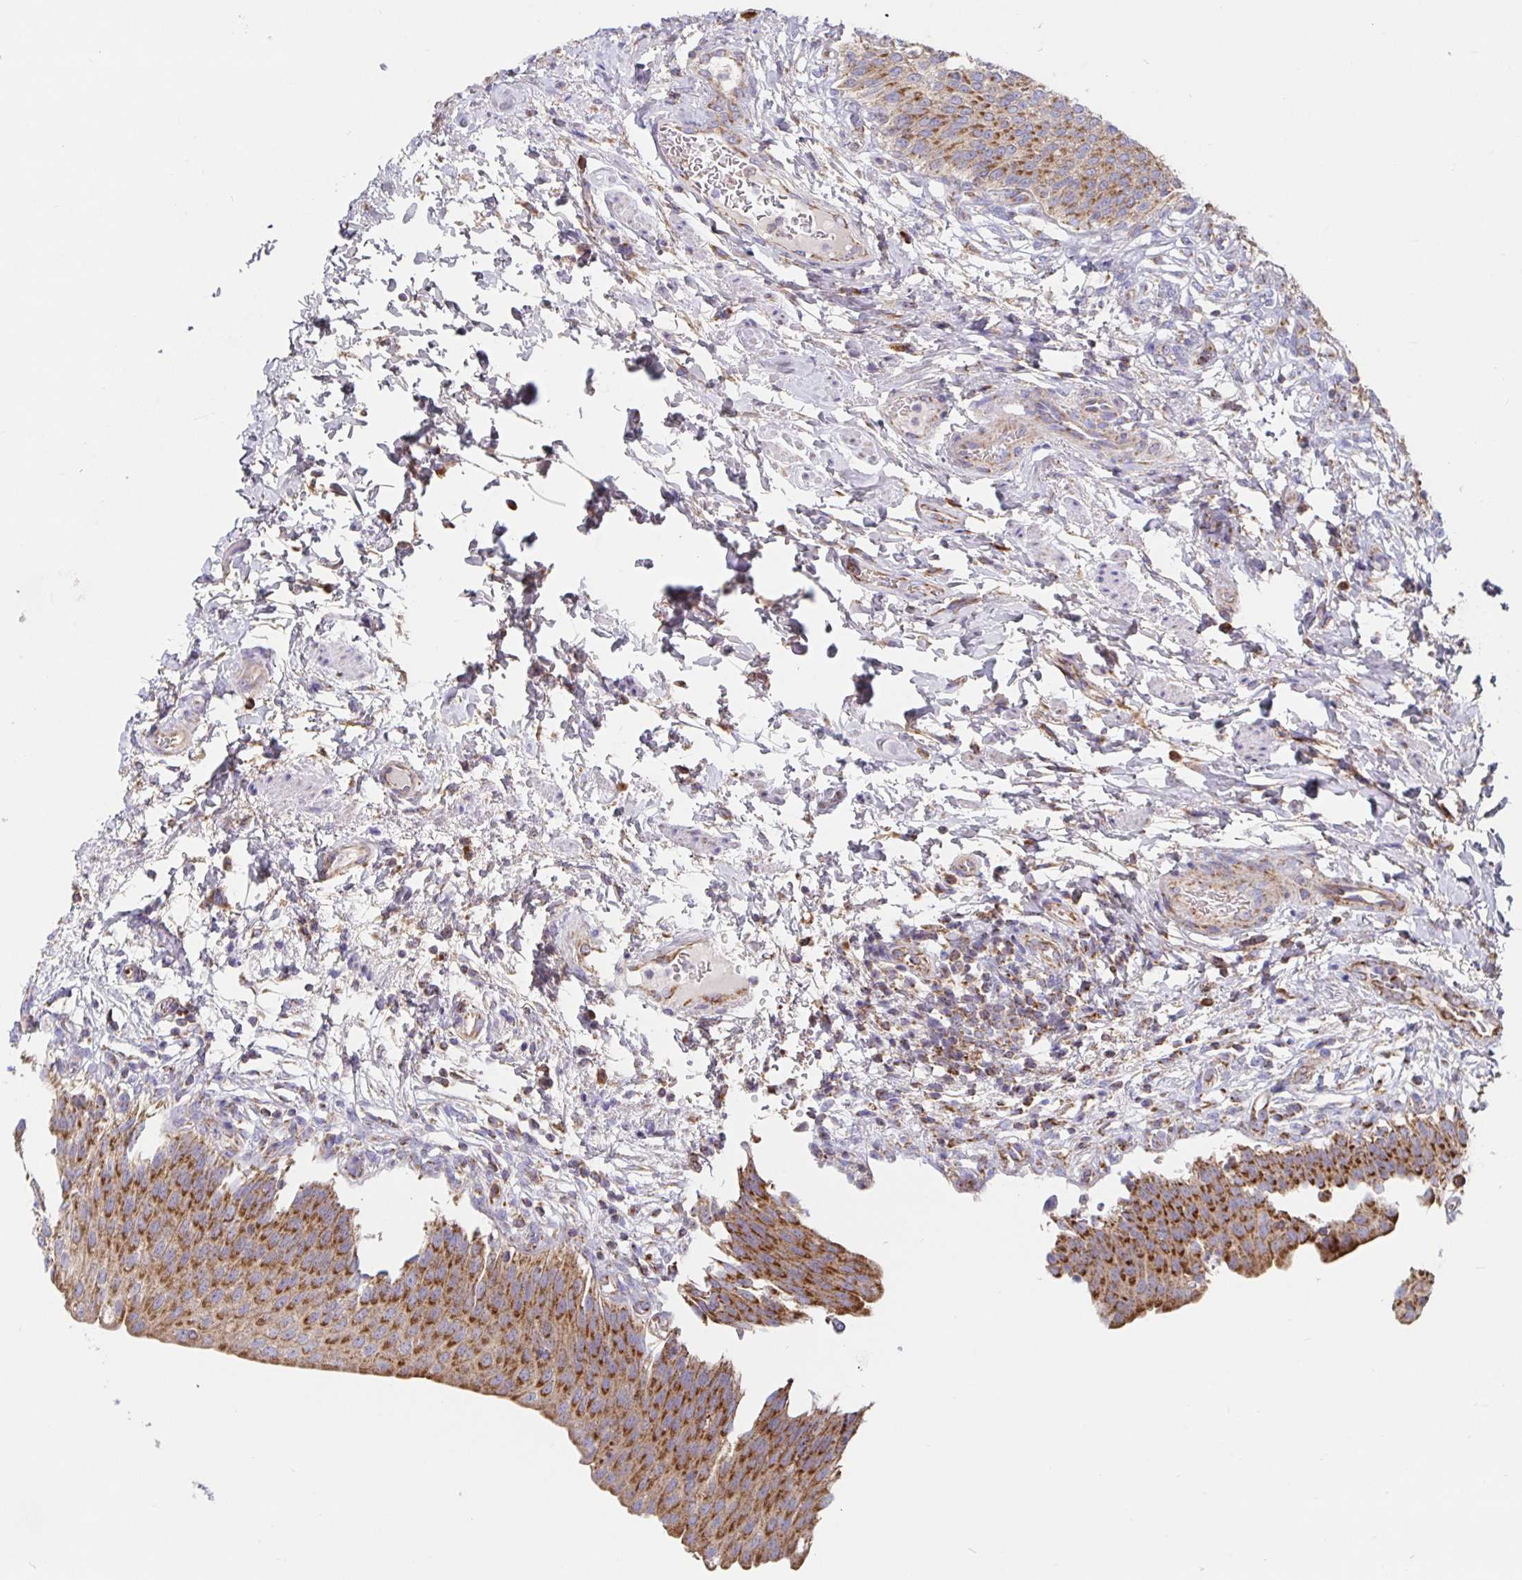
{"staining": {"intensity": "strong", "quantity": ">75%", "location": "cytoplasmic/membranous"}, "tissue": "urinary bladder", "cell_type": "Urothelial cells", "image_type": "normal", "snomed": [{"axis": "morphology", "description": "Normal tissue, NOS"}, {"axis": "topography", "description": "Urinary bladder"}, {"axis": "topography", "description": "Peripheral nerve tissue"}], "caption": "Brown immunohistochemical staining in benign human urinary bladder displays strong cytoplasmic/membranous positivity in about >75% of urothelial cells.", "gene": "PRDX3", "patient": {"sex": "female", "age": 60}}